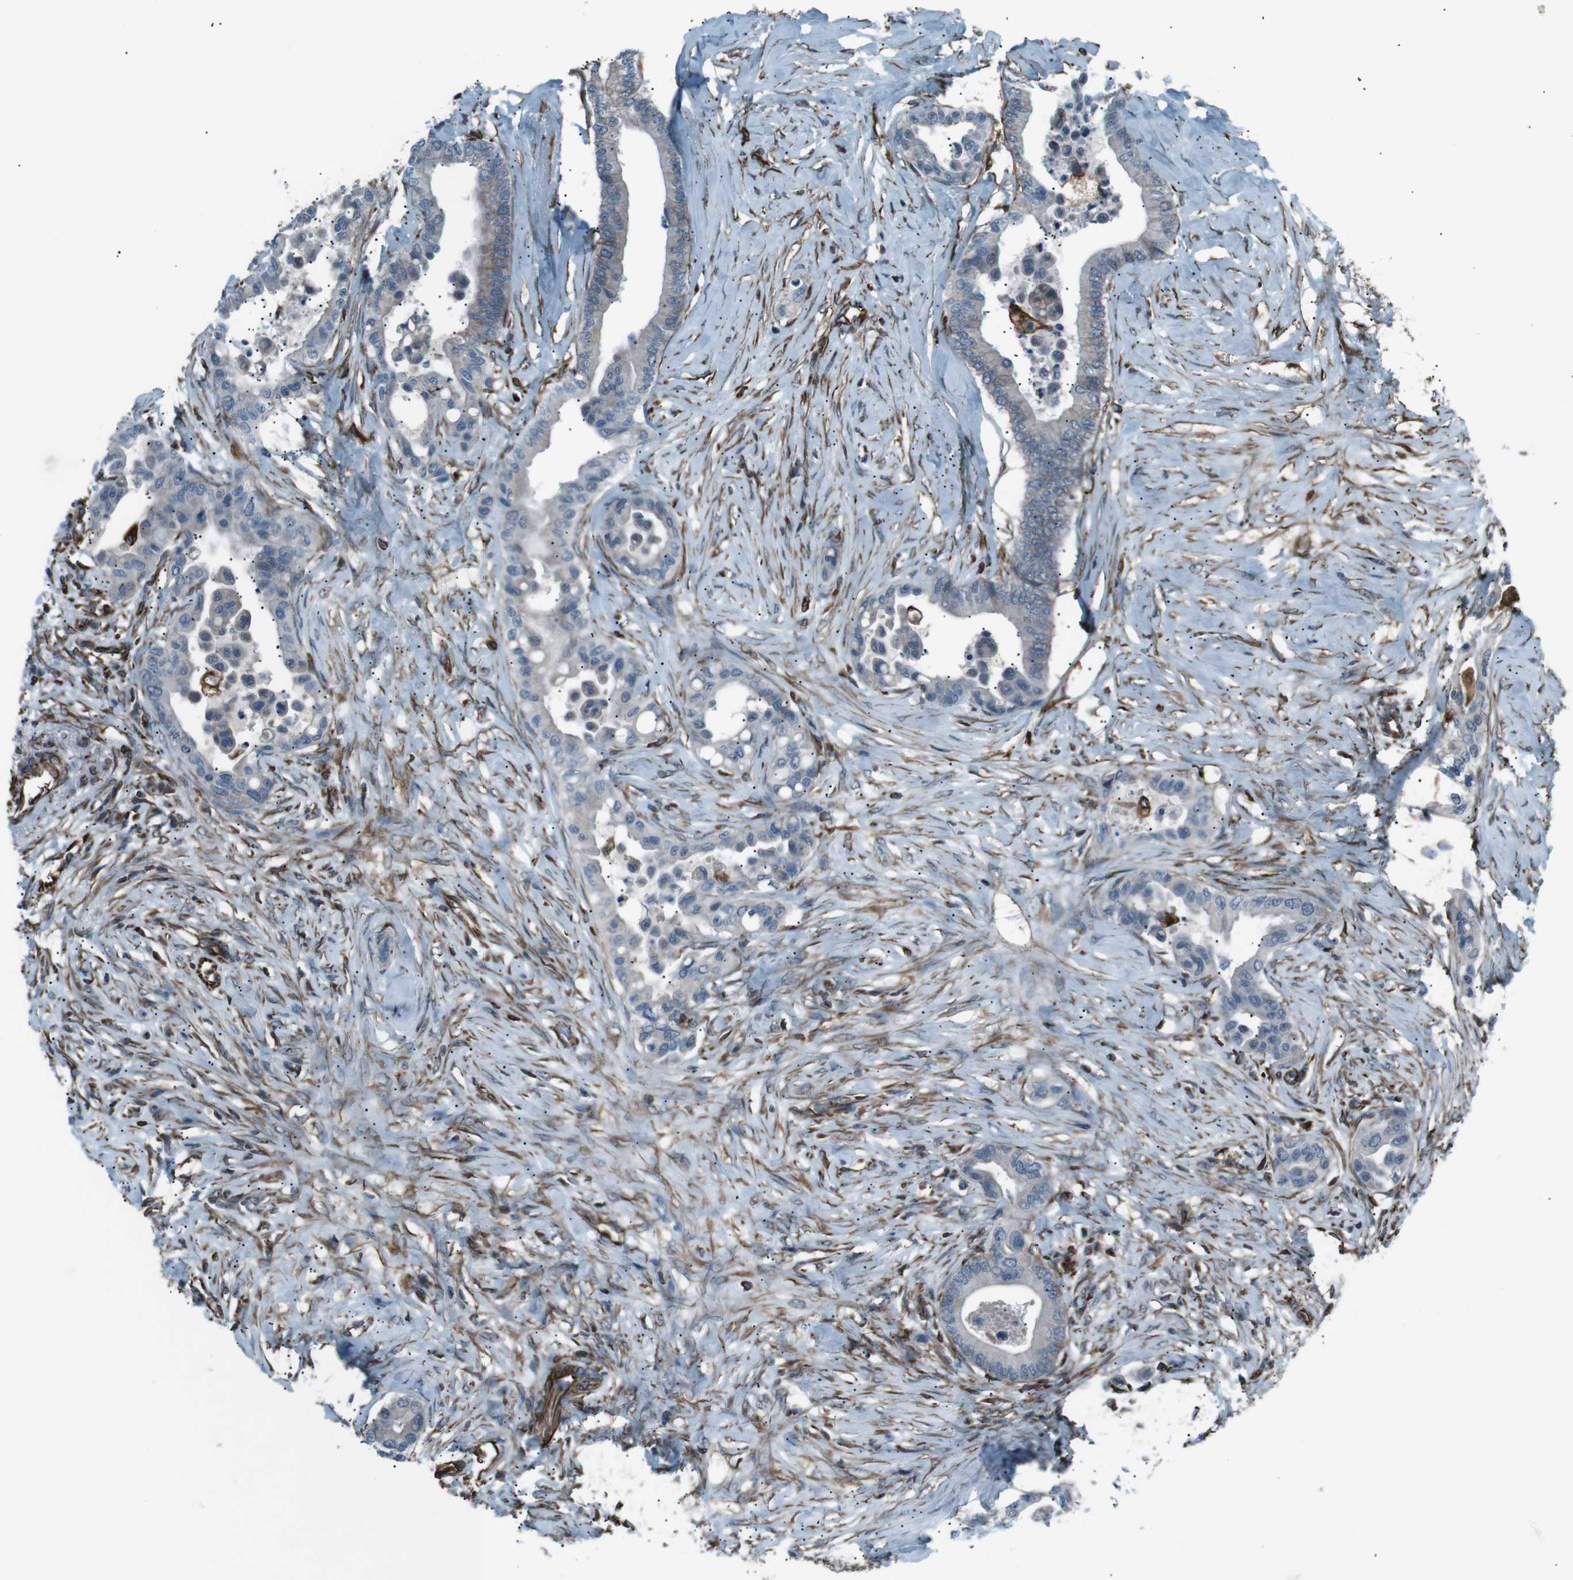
{"staining": {"intensity": "moderate", "quantity": "25%-75%", "location": "cytoplasmic/membranous"}, "tissue": "colorectal cancer", "cell_type": "Tumor cells", "image_type": "cancer", "snomed": [{"axis": "morphology", "description": "Normal tissue, NOS"}, {"axis": "morphology", "description": "Adenocarcinoma, NOS"}, {"axis": "topography", "description": "Colon"}], "caption": "Tumor cells demonstrate moderate cytoplasmic/membranous positivity in approximately 25%-75% of cells in colorectal adenocarcinoma.", "gene": "TMEM141", "patient": {"sex": "male", "age": 82}}